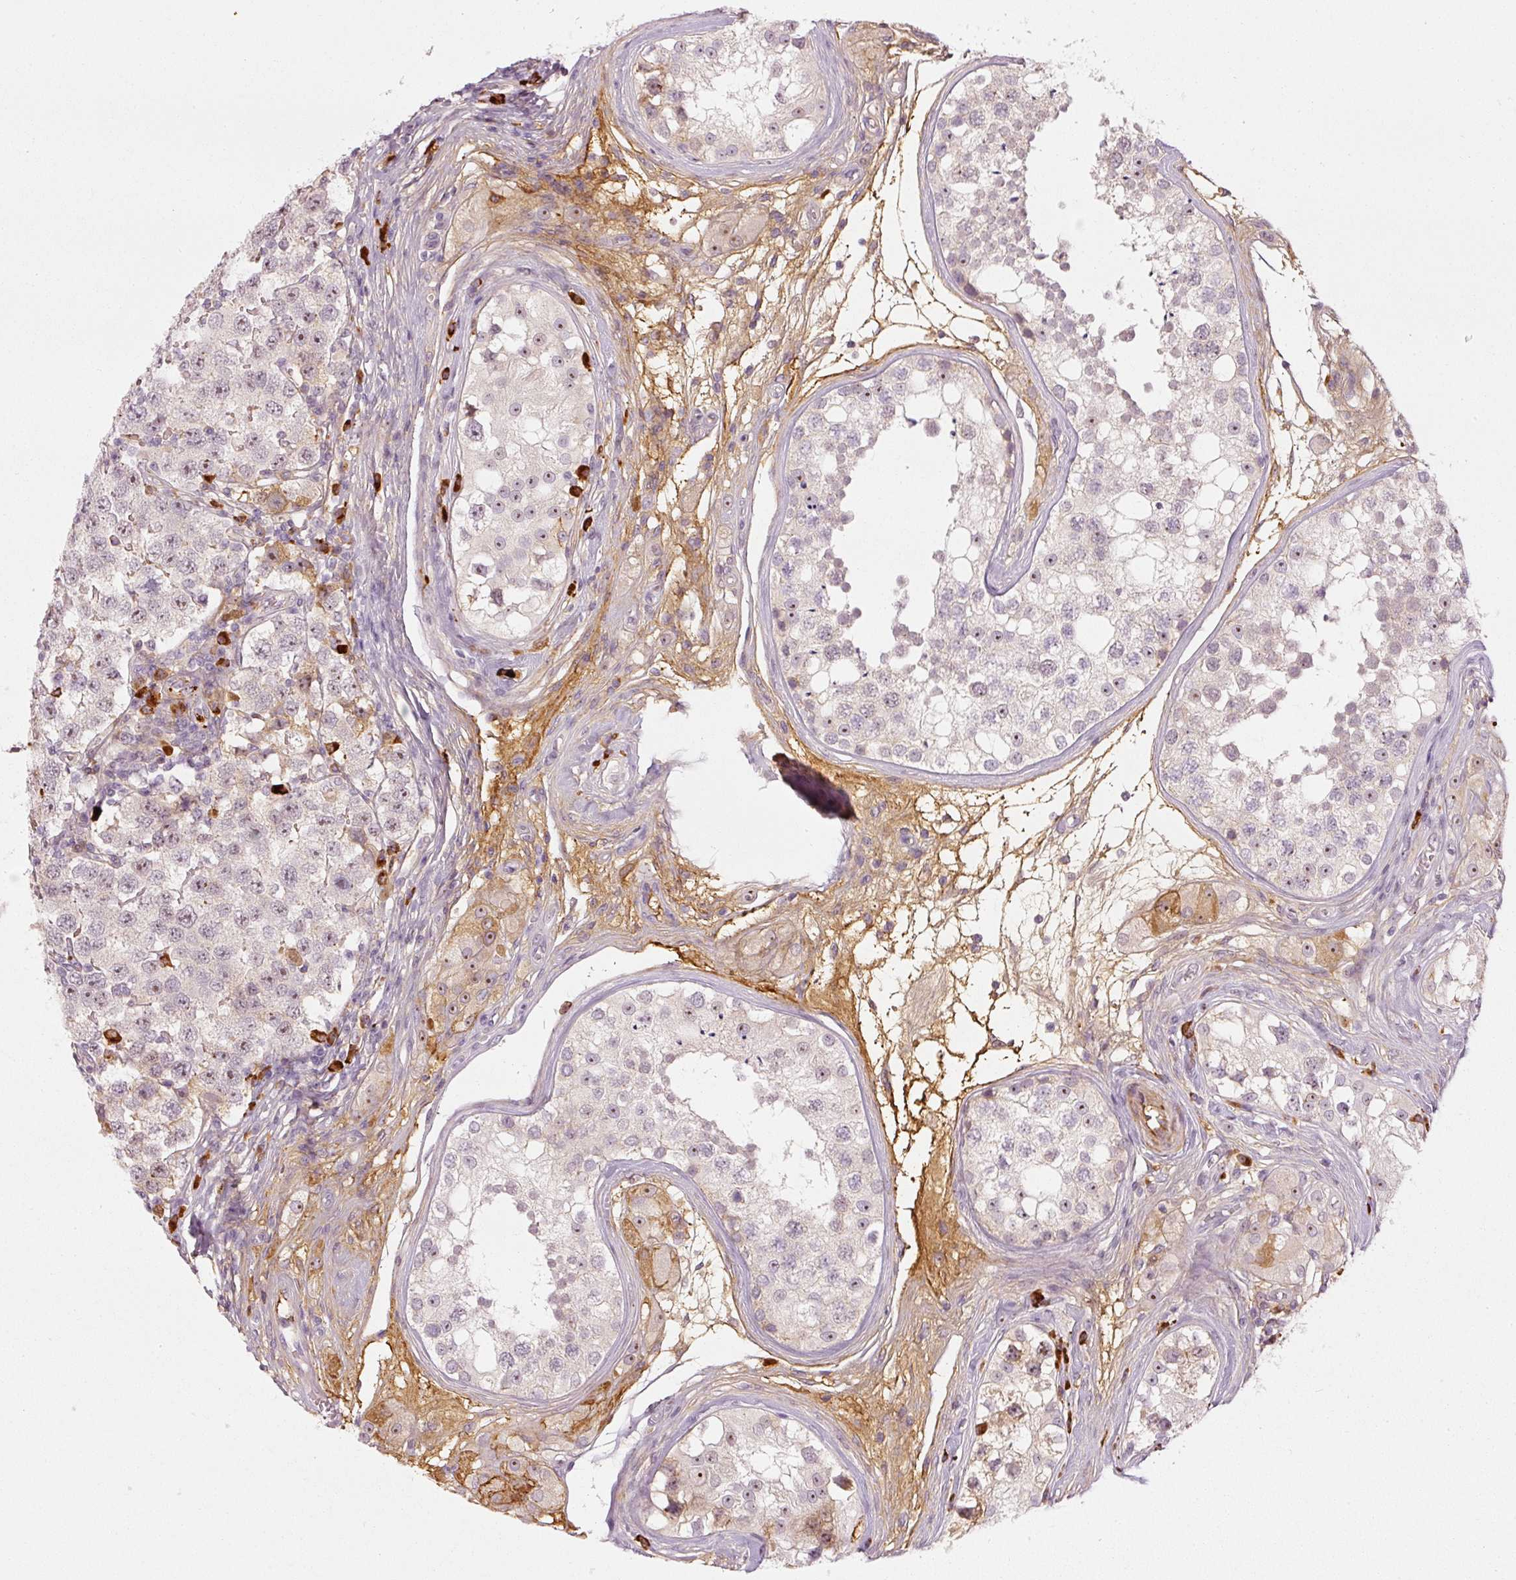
{"staining": {"intensity": "weak", "quantity": "<25%", "location": "nuclear"}, "tissue": "testis cancer", "cell_type": "Tumor cells", "image_type": "cancer", "snomed": [{"axis": "morphology", "description": "Seminoma, NOS"}, {"axis": "topography", "description": "Testis"}], "caption": "Protein analysis of testis cancer (seminoma) shows no significant positivity in tumor cells.", "gene": "VCAM1", "patient": {"sex": "male", "age": 34}}